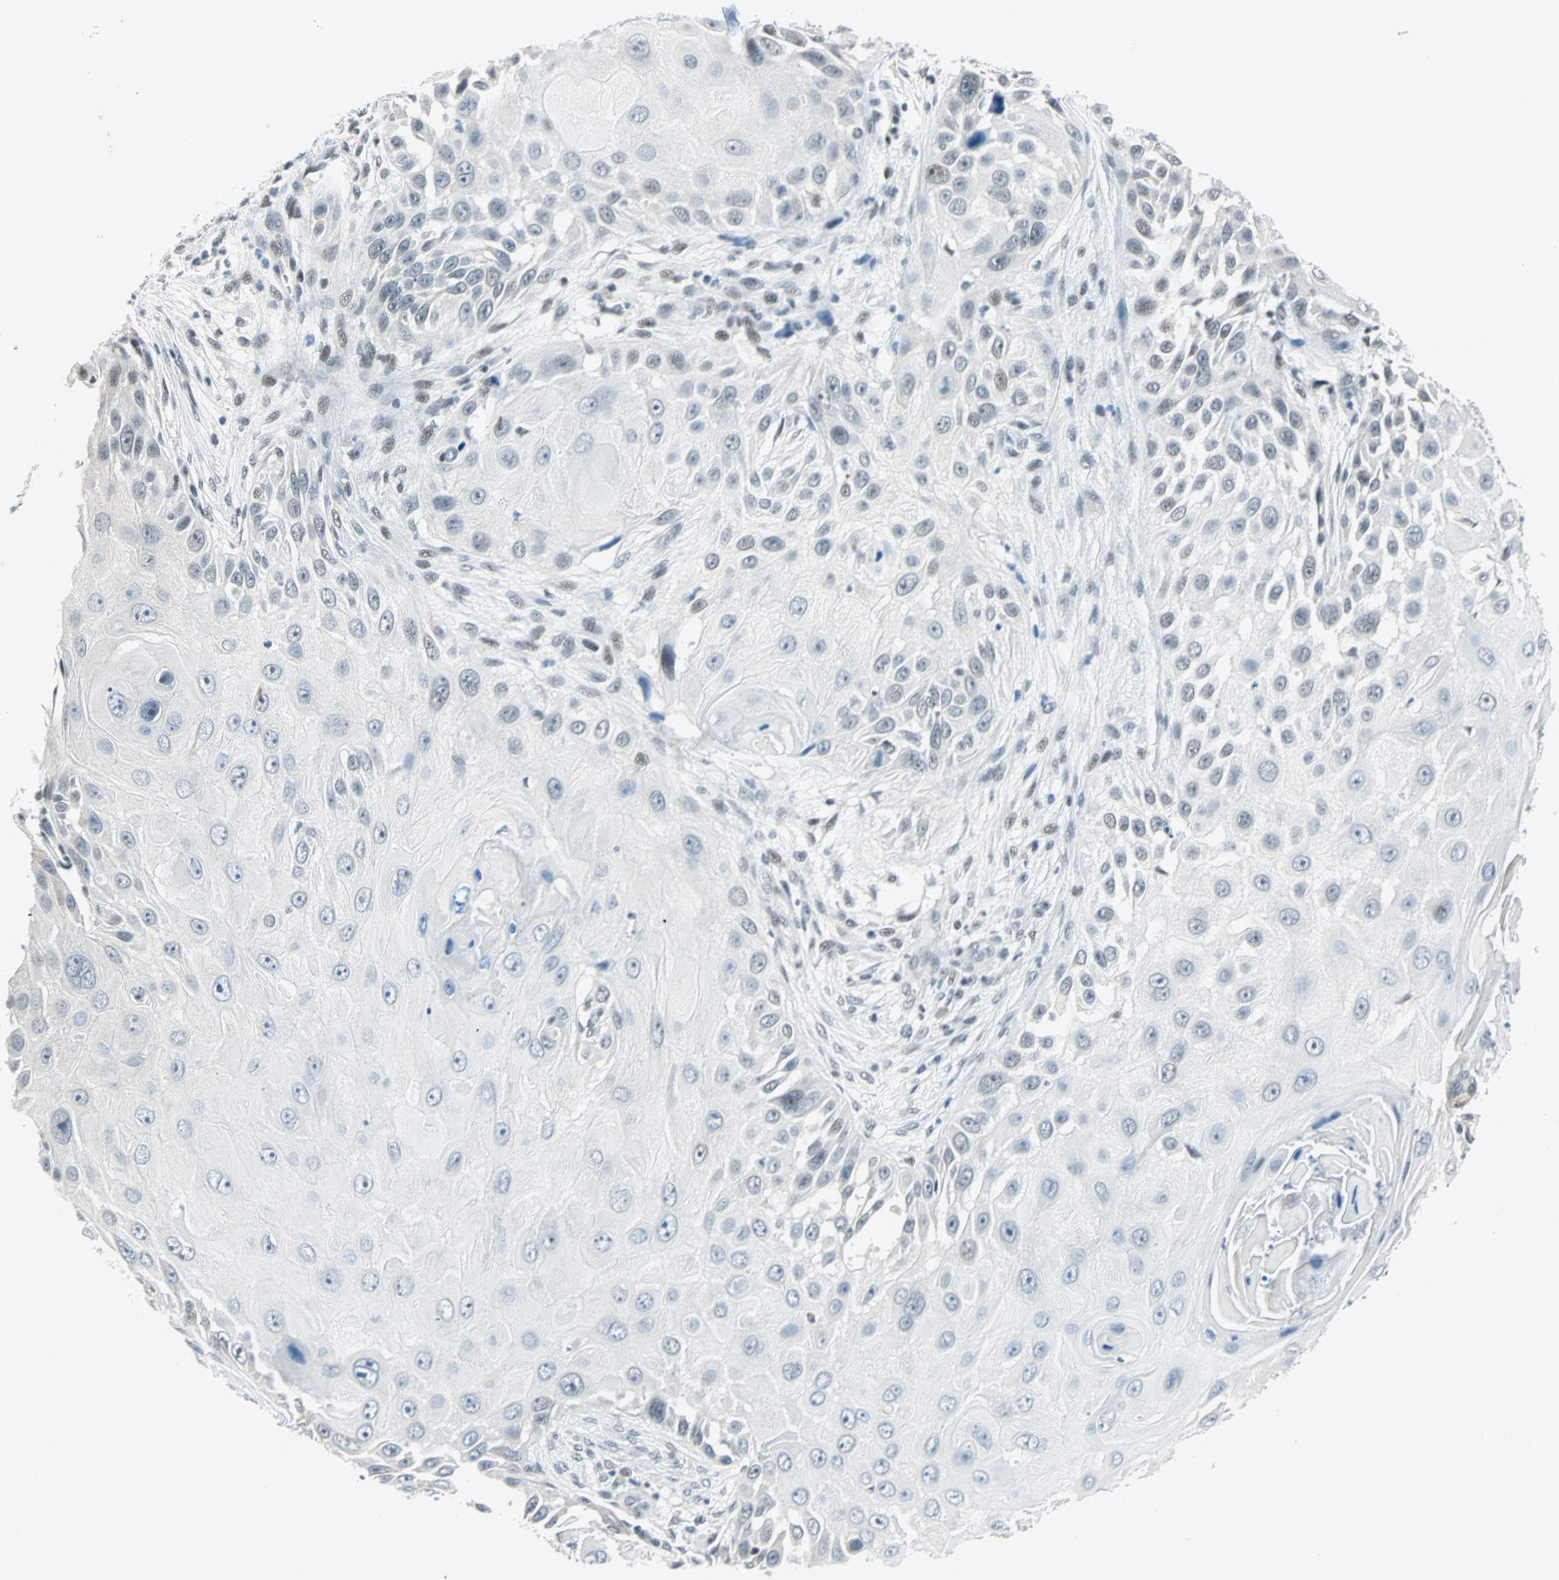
{"staining": {"intensity": "weak", "quantity": "<25%", "location": "nuclear"}, "tissue": "skin cancer", "cell_type": "Tumor cells", "image_type": "cancer", "snomed": [{"axis": "morphology", "description": "Squamous cell carcinoma, NOS"}, {"axis": "topography", "description": "Skin"}], "caption": "The micrograph demonstrates no significant positivity in tumor cells of skin squamous cell carcinoma.", "gene": "SIN3A", "patient": {"sex": "female", "age": 44}}